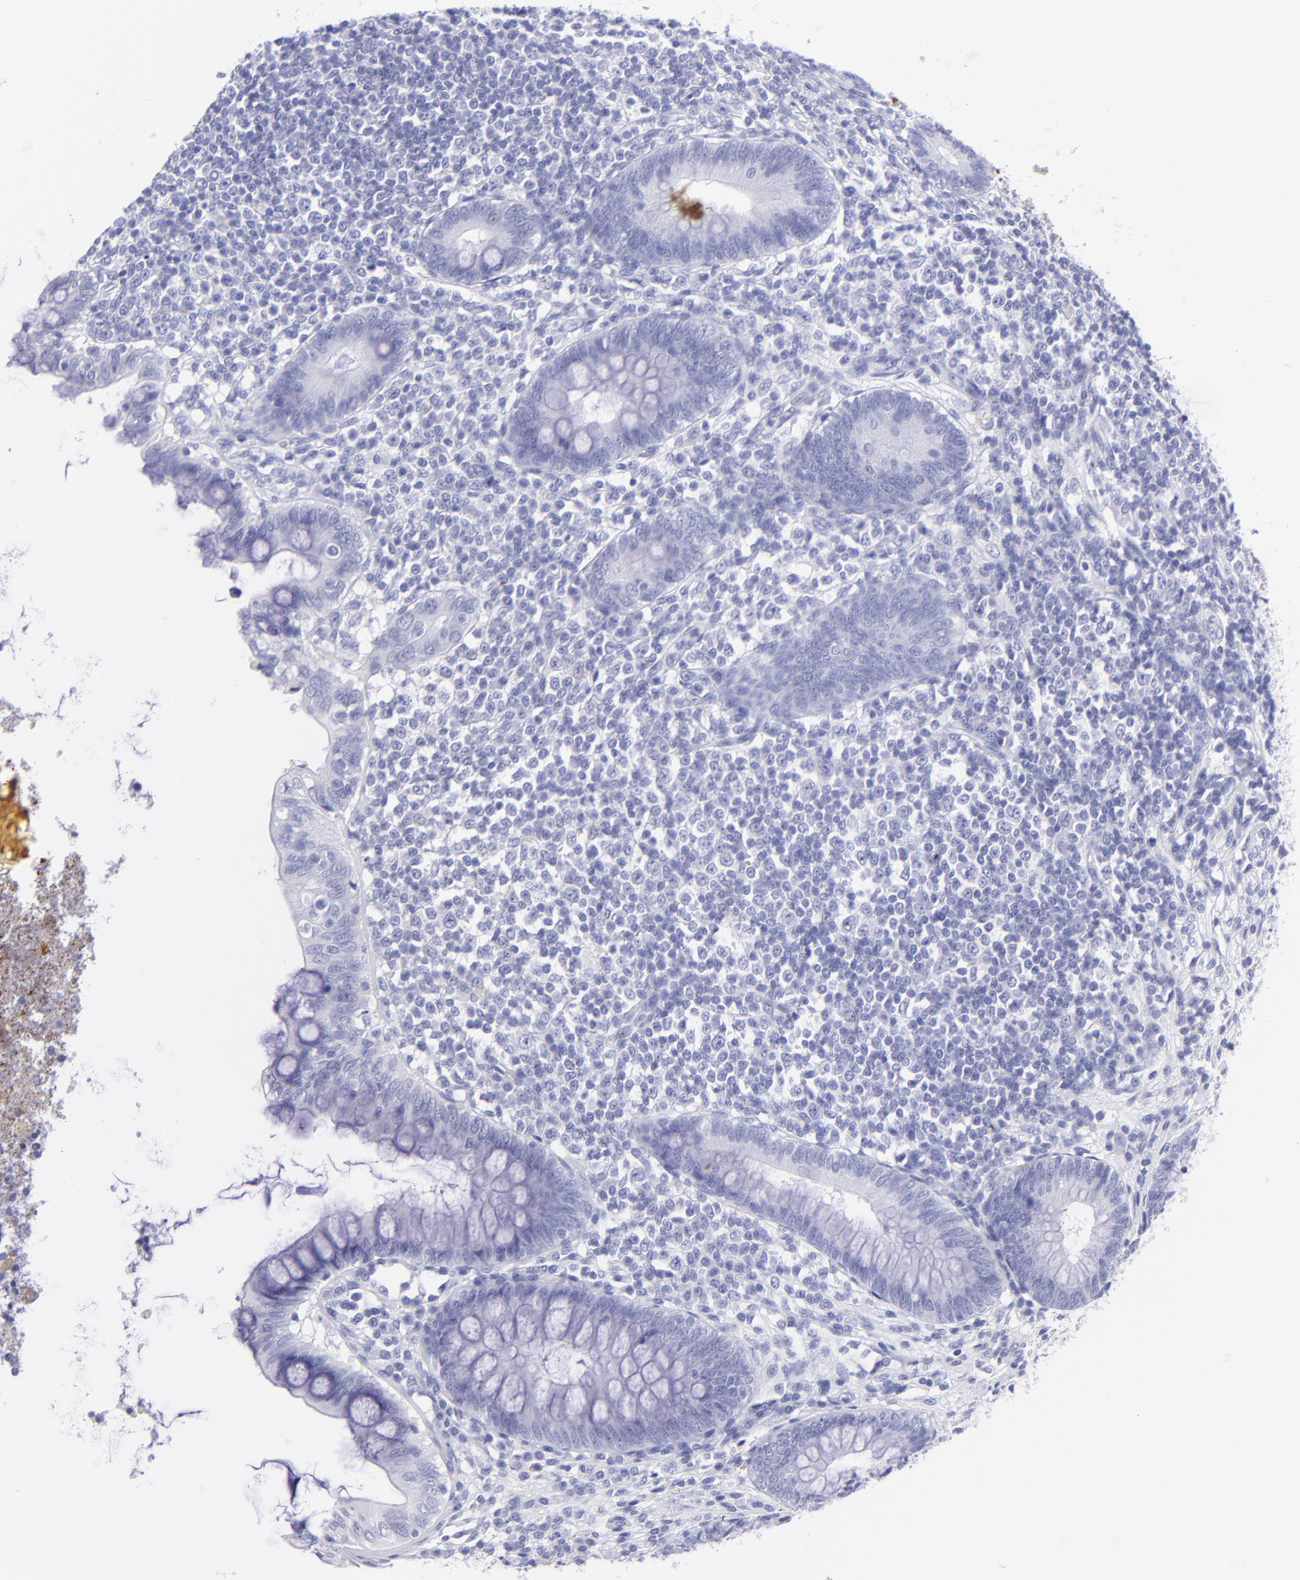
{"staining": {"intensity": "negative", "quantity": "none", "location": "none"}, "tissue": "appendix", "cell_type": "Glandular cells", "image_type": "normal", "snomed": [{"axis": "morphology", "description": "Normal tissue, NOS"}, {"axis": "topography", "description": "Appendix"}], "caption": "Micrograph shows no protein expression in glandular cells of normal appendix.", "gene": "PIP", "patient": {"sex": "female", "age": 66}}